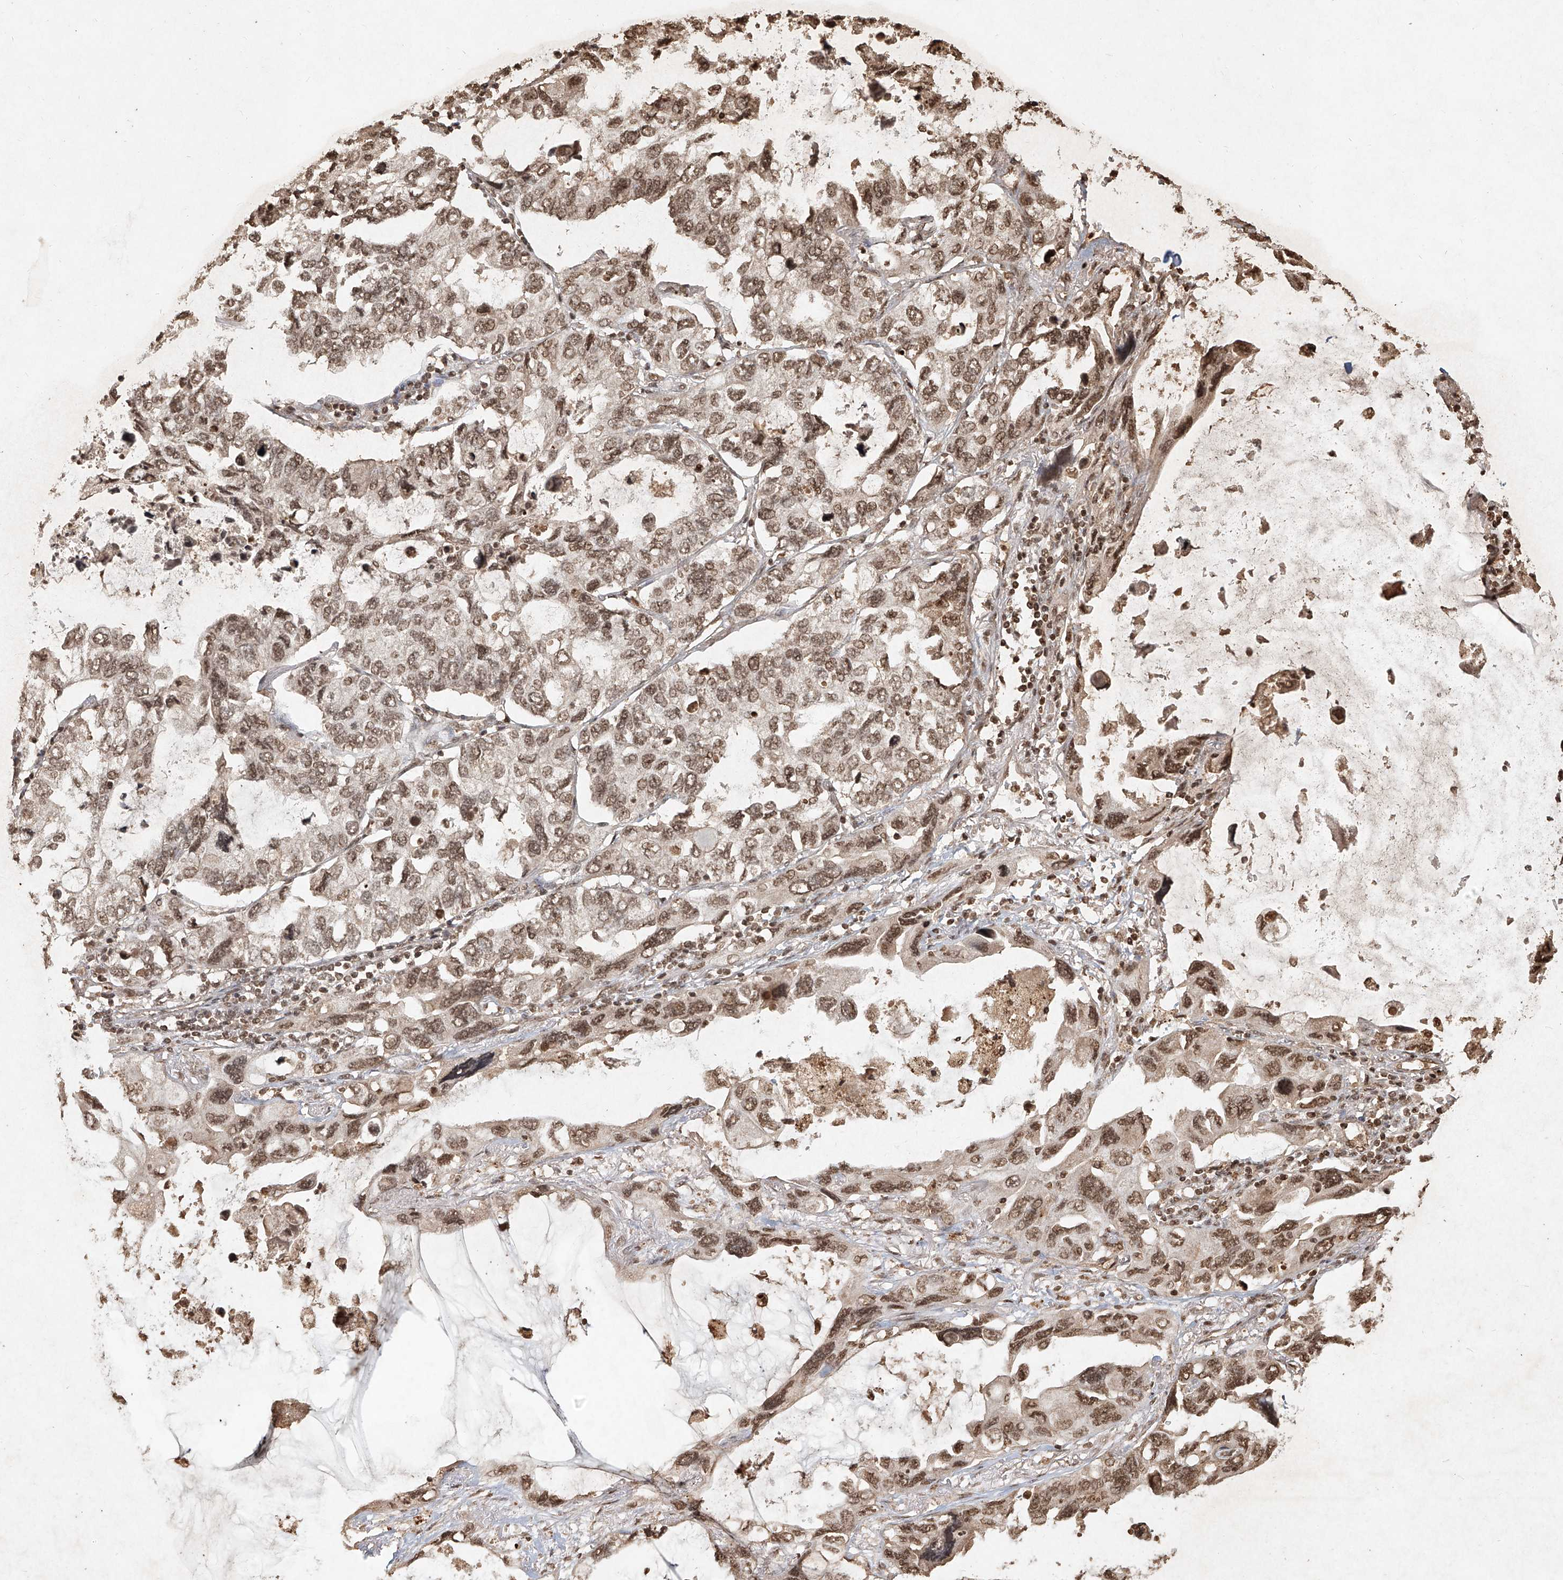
{"staining": {"intensity": "moderate", "quantity": ">75%", "location": "nuclear"}, "tissue": "lung cancer", "cell_type": "Tumor cells", "image_type": "cancer", "snomed": [{"axis": "morphology", "description": "Squamous cell carcinoma, NOS"}, {"axis": "topography", "description": "Lung"}], "caption": "The photomicrograph displays staining of squamous cell carcinoma (lung), revealing moderate nuclear protein expression (brown color) within tumor cells. The staining was performed using DAB, with brown indicating positive protein expression. Nuclei are stained blue with hematoxylin.", "gene": "UBE2K", "patient": {"sex": "female", "age": 73}}